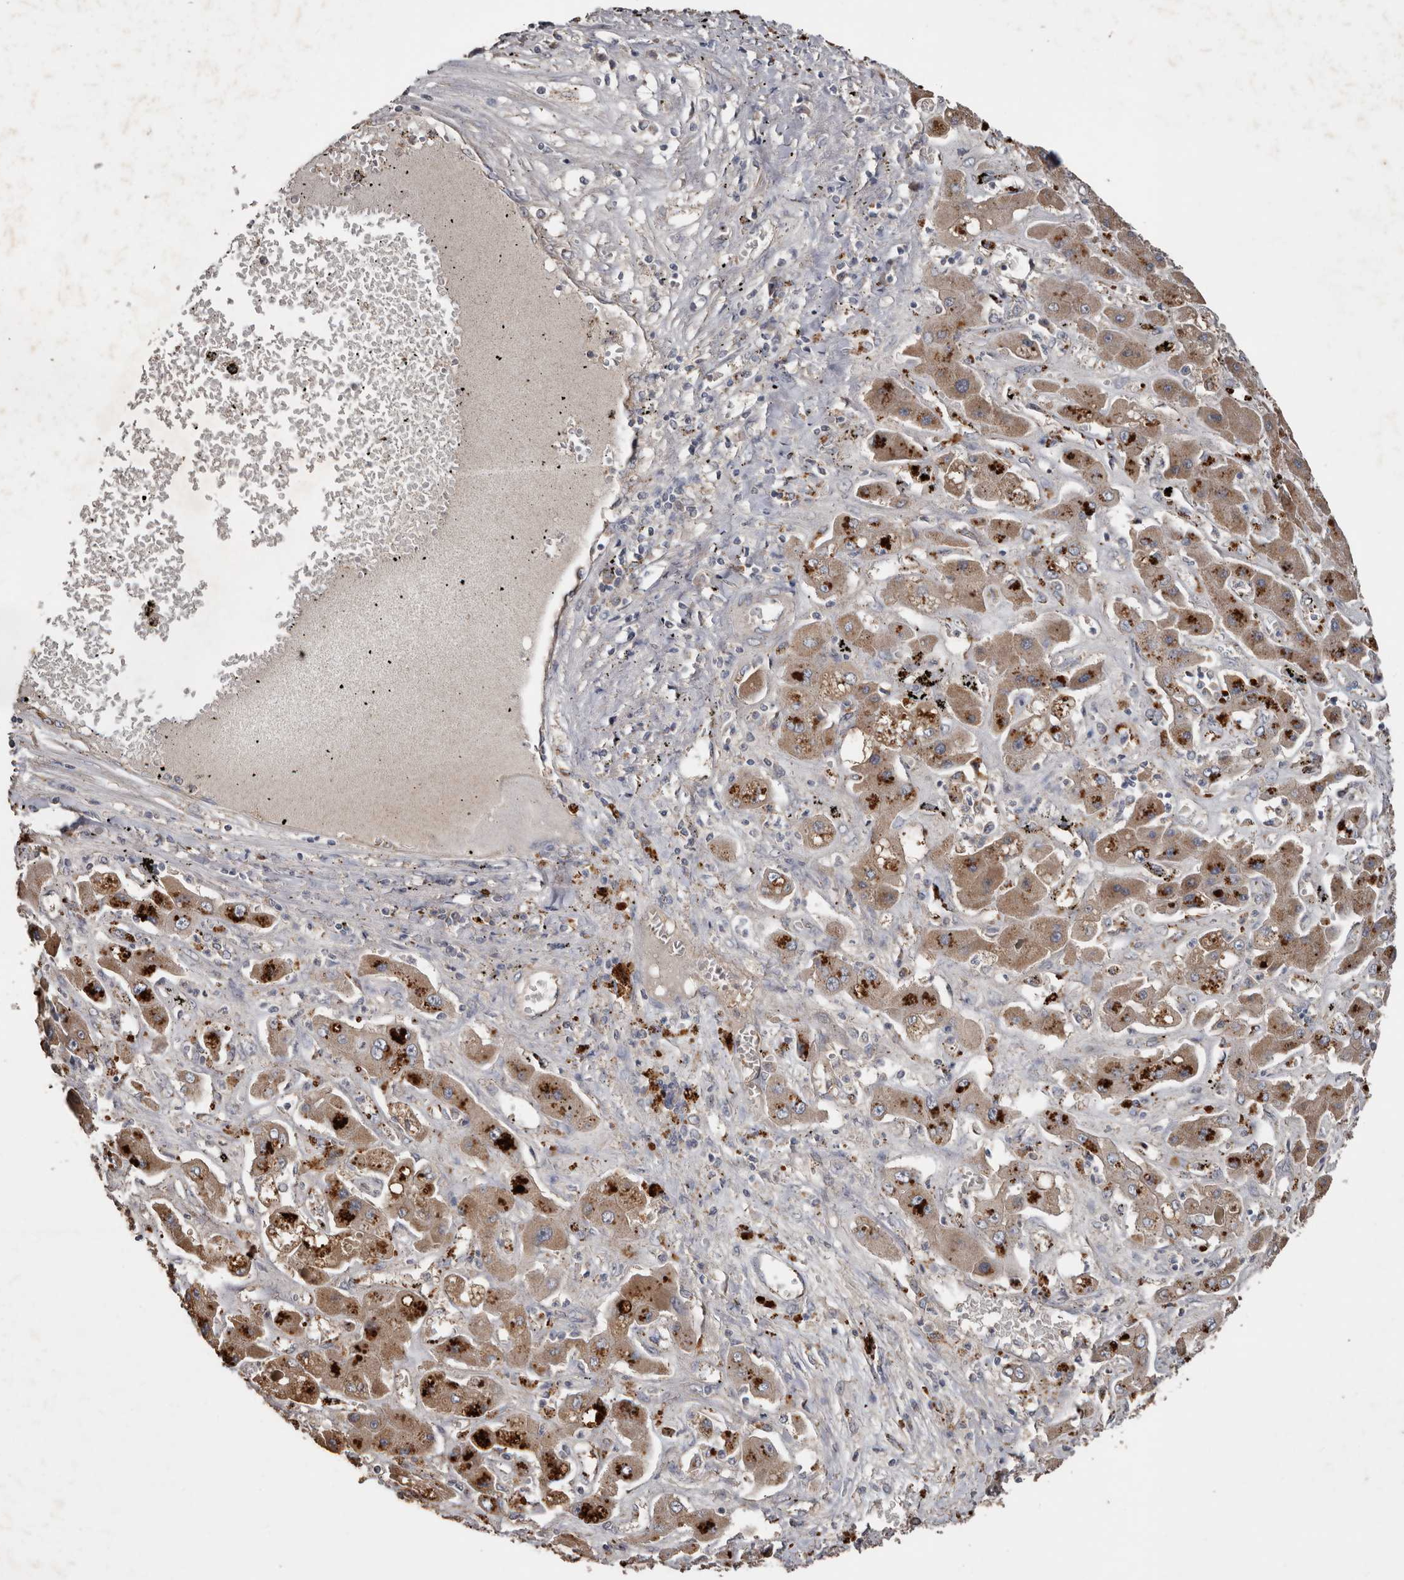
{"staining": {"intensity": "moderate", "quantity": ">75%", "location": "cytoplasmic/membranous"}, "tissue": "liver cancer", "cell_type": "Tumor cells", "image_type": "cancer", "snomed": [{"axis": "morphology", "description": "Cholangiocarcinoma"}, {"axis": "topography", "description": "Liver"}], "caption": "Liver cancer stained with a brown dye demonstrates moderate cytoplasmic/membranous positive staining in approximately >75% of tumor cells.", "gene": "HYAL4", "patient": {"sex": "male", "age": 67}}